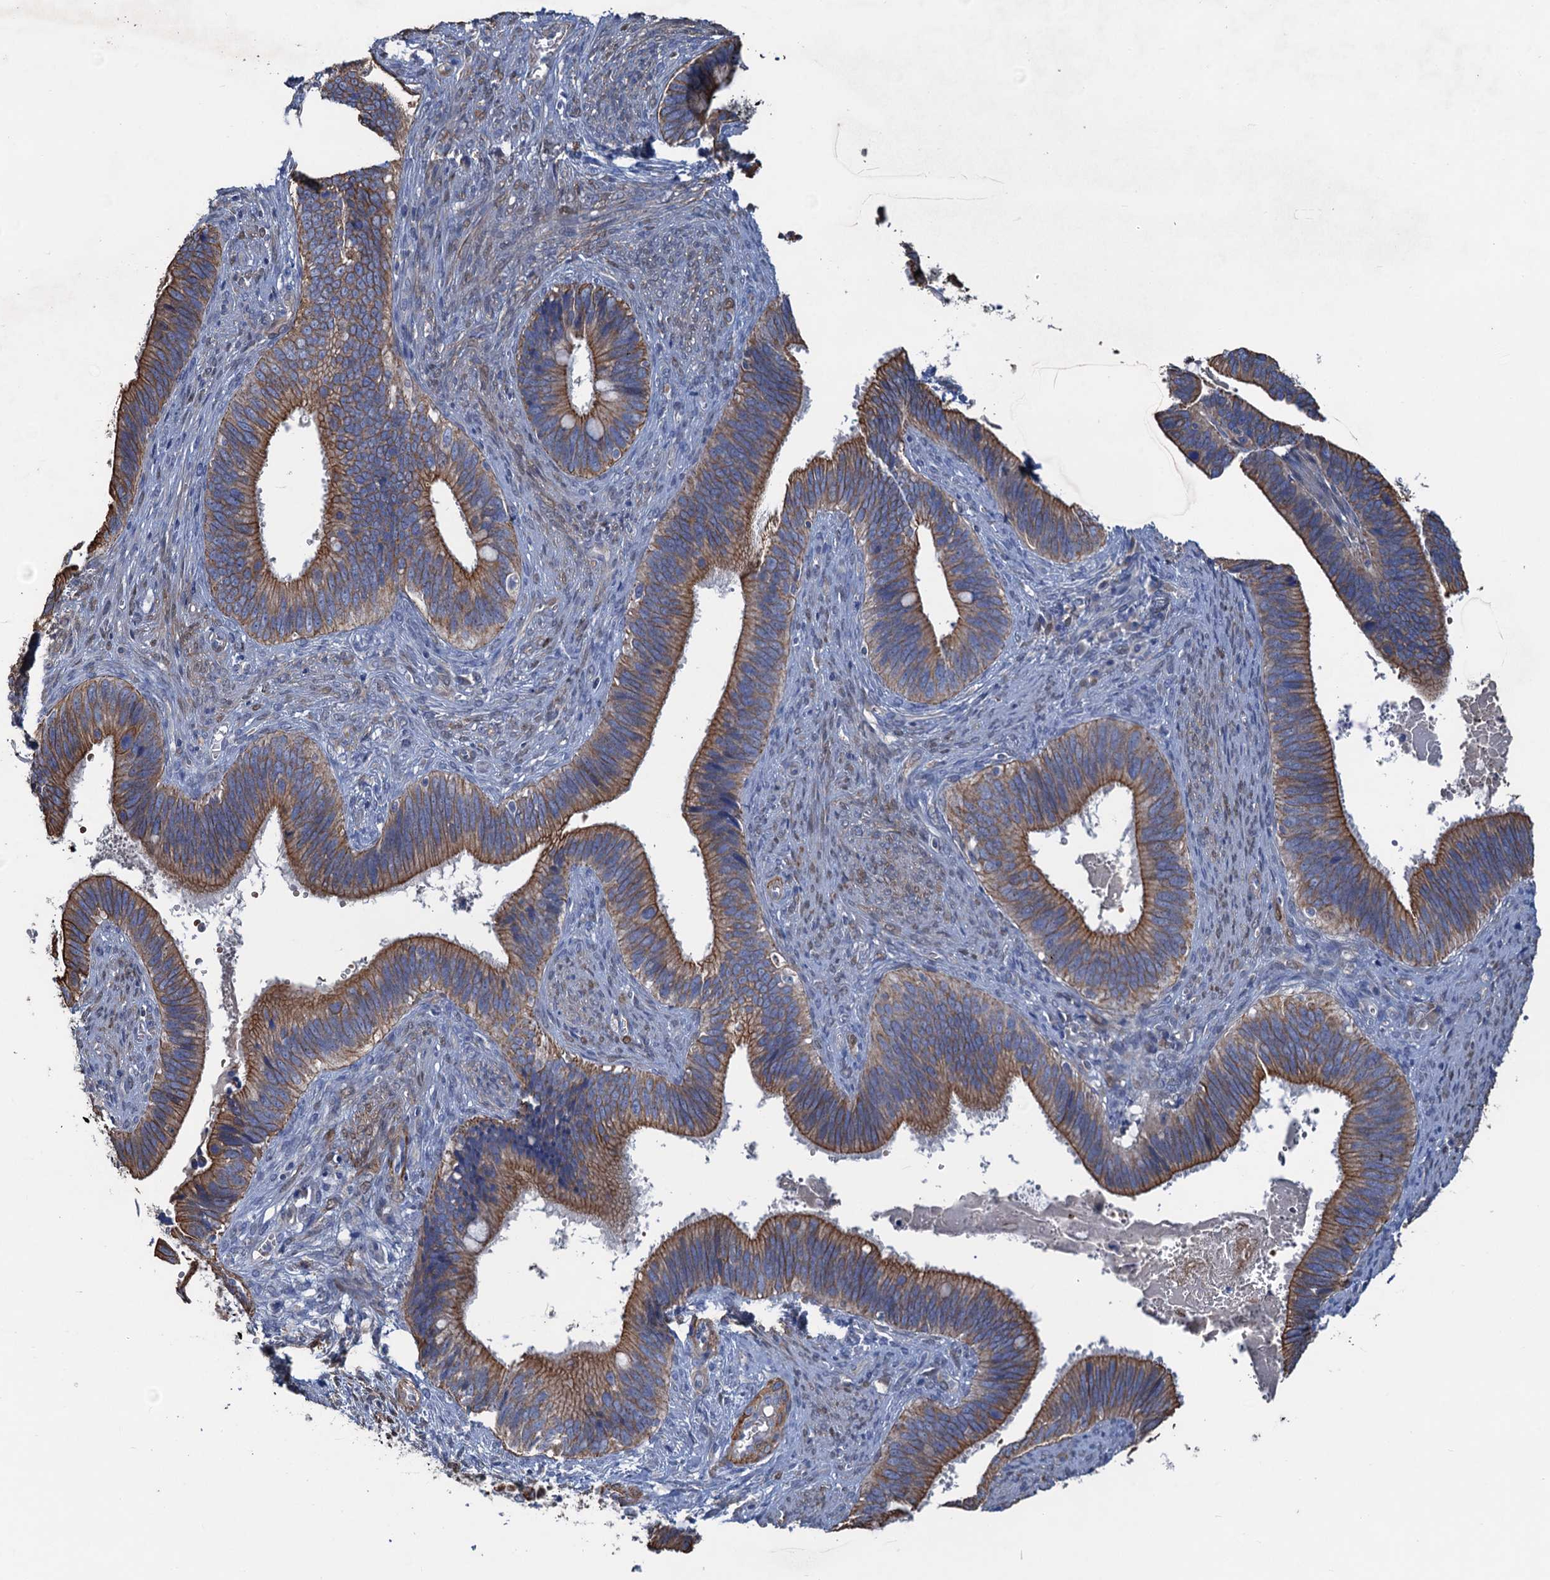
{"staining": {"intensity": "moderate", "quantity": ">75%", "location": "cytoplasmic/membranous"}, "tissue": "cervical cancer", "cell_type": "Tumor cells", "image_type": "cancer", "snomed": [{"axis": "morphology", "description": "Adenocarcinoma, NOS"}, {"axis": "topography", "description": "Cervix"}], "caption": "Immunohistochemistry (IHC) staining of cervical cancer, which exhibits medium levels of moderate cytoplasmic/membranous positivity in about >75% of tumor cells indicating moderate cytoplasmic/membranous protein staining. The staining was performed using DAB (3,3'-diaminobenzidine) (brown) for protein detection and nuclei were counterstained in hematoxylin (blue).", "gene": "SMCO3", "patient": {"sex": "female", "age": 42}}